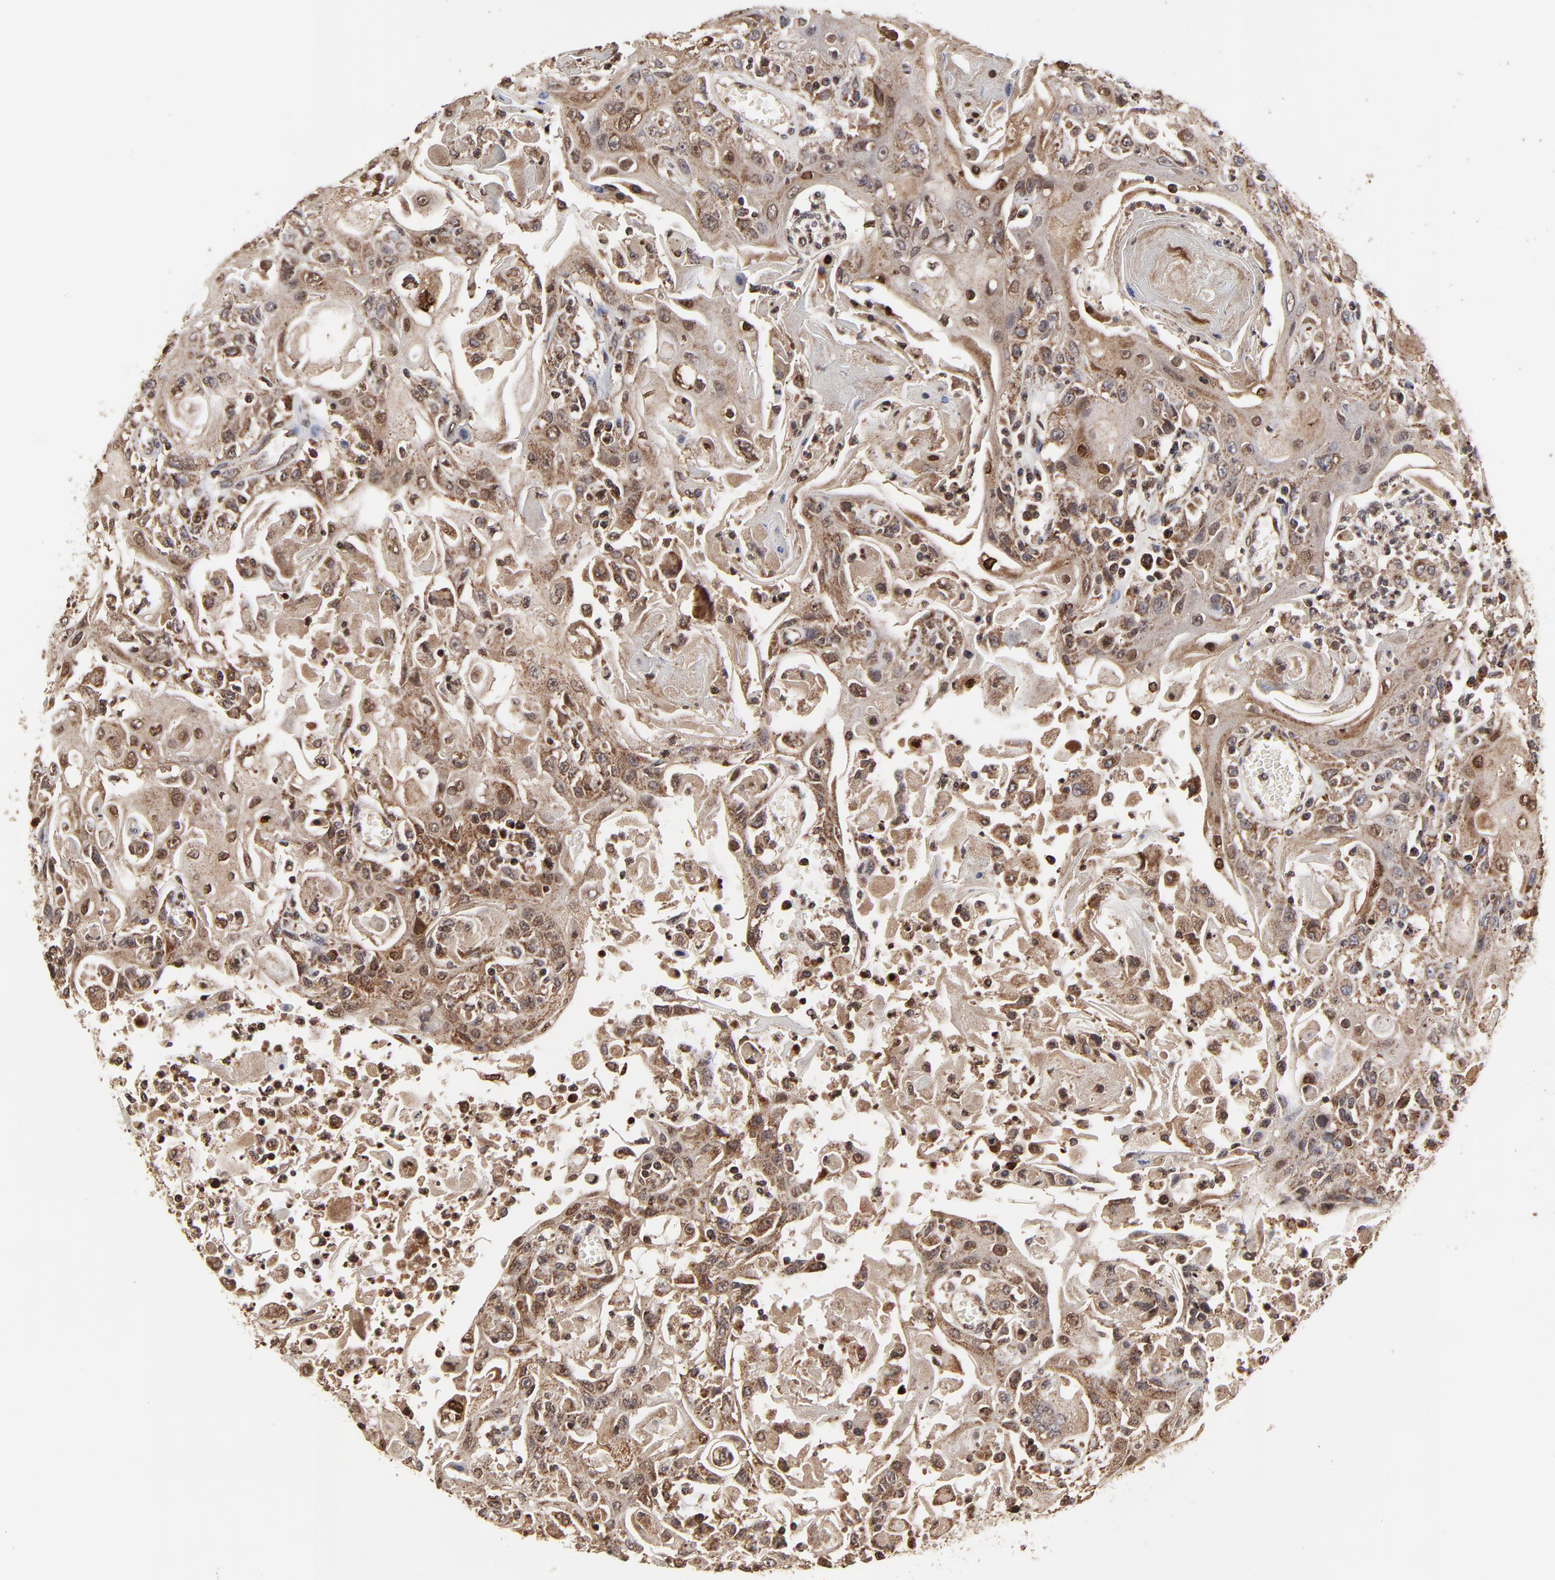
{"staining": {"intensity": "weak", "quantity": "<25%", "location": "cytoplasmic/membranous"}, "tissue": "head and neck cancer", "cell_type": "Tumor cells", "image_type": "cancer", "snomed": [{"axis": "morphology", "description": "Squamous cell carcinoma, NOS"}, {"axis": "topography", "description": "Oral tissue"}, {"axis": "topography", "description": "Head-Neck"}], "caption": "Tumor cells show no significant expression in squamous cell carcinoma (head and neck). (Stains: DAB immunohistochemistry with hematoxylin counter stain, Microscopy: brightfield microscopy at high magnification).", "gene": "ZNF550", "patient": {"sex": "female", "age": 76}}